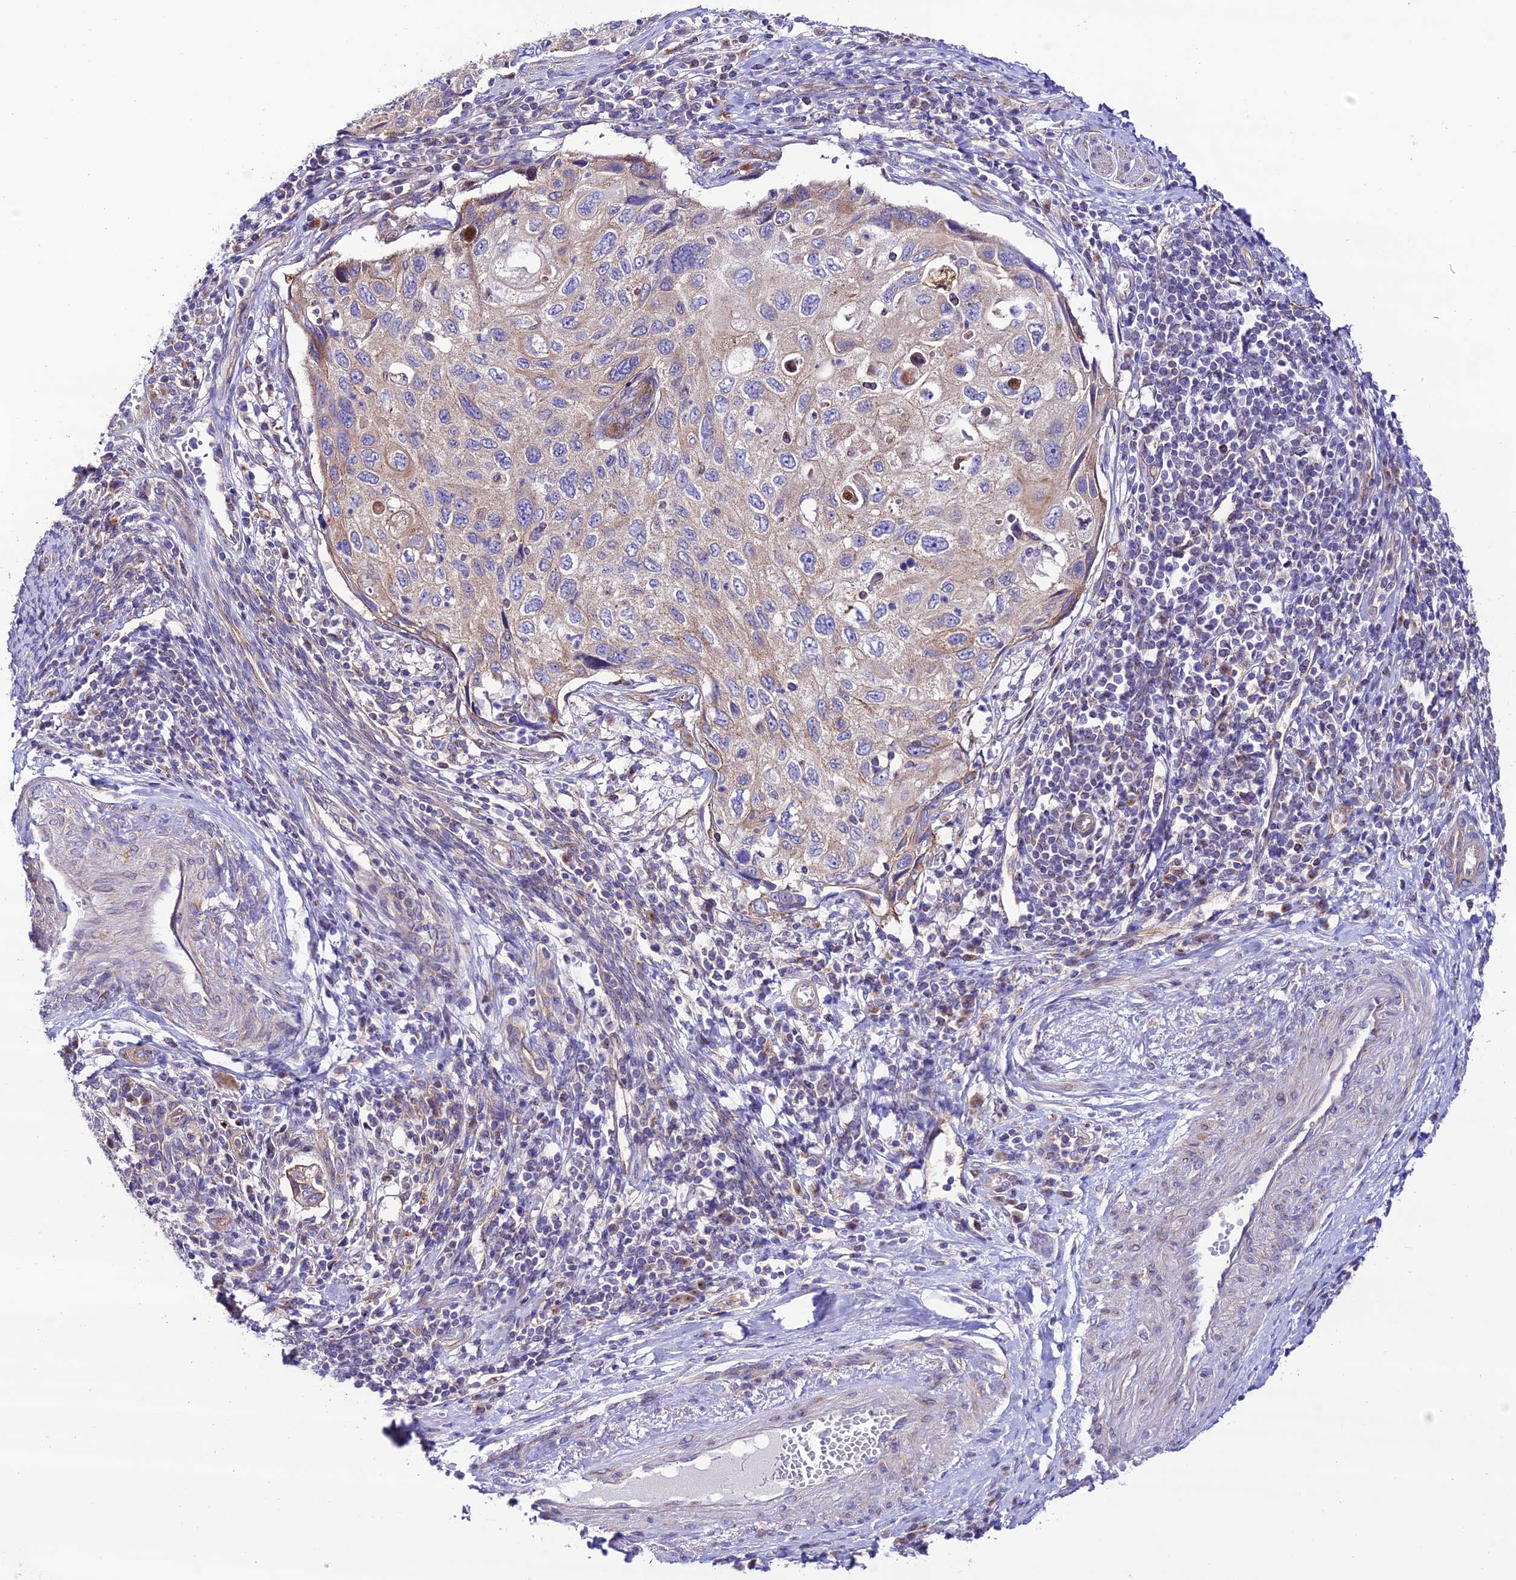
{"staining": {"intensity": "weak", "quantity": "25%-75%", "location": "cytoplasmic/membranous"}, "tissue": "cervical cancer", "cell_type": "Tumor cells", "image_type": "cancer", "snomed": [{"axis": "morphology", "description": "Squamous cell carcinoma, NOS"}, {"axis": "topography", "description": "Cervix"}], "caption": "Immunohistochemical staining of cervical squamous cell carcinoma demonstrates low levels of weak cytoplasmic/membranous protein staining in about 25%-75% of tumor cells.", "gene": "LACTB2", "patient": {"sex": "female", "age": 70}}